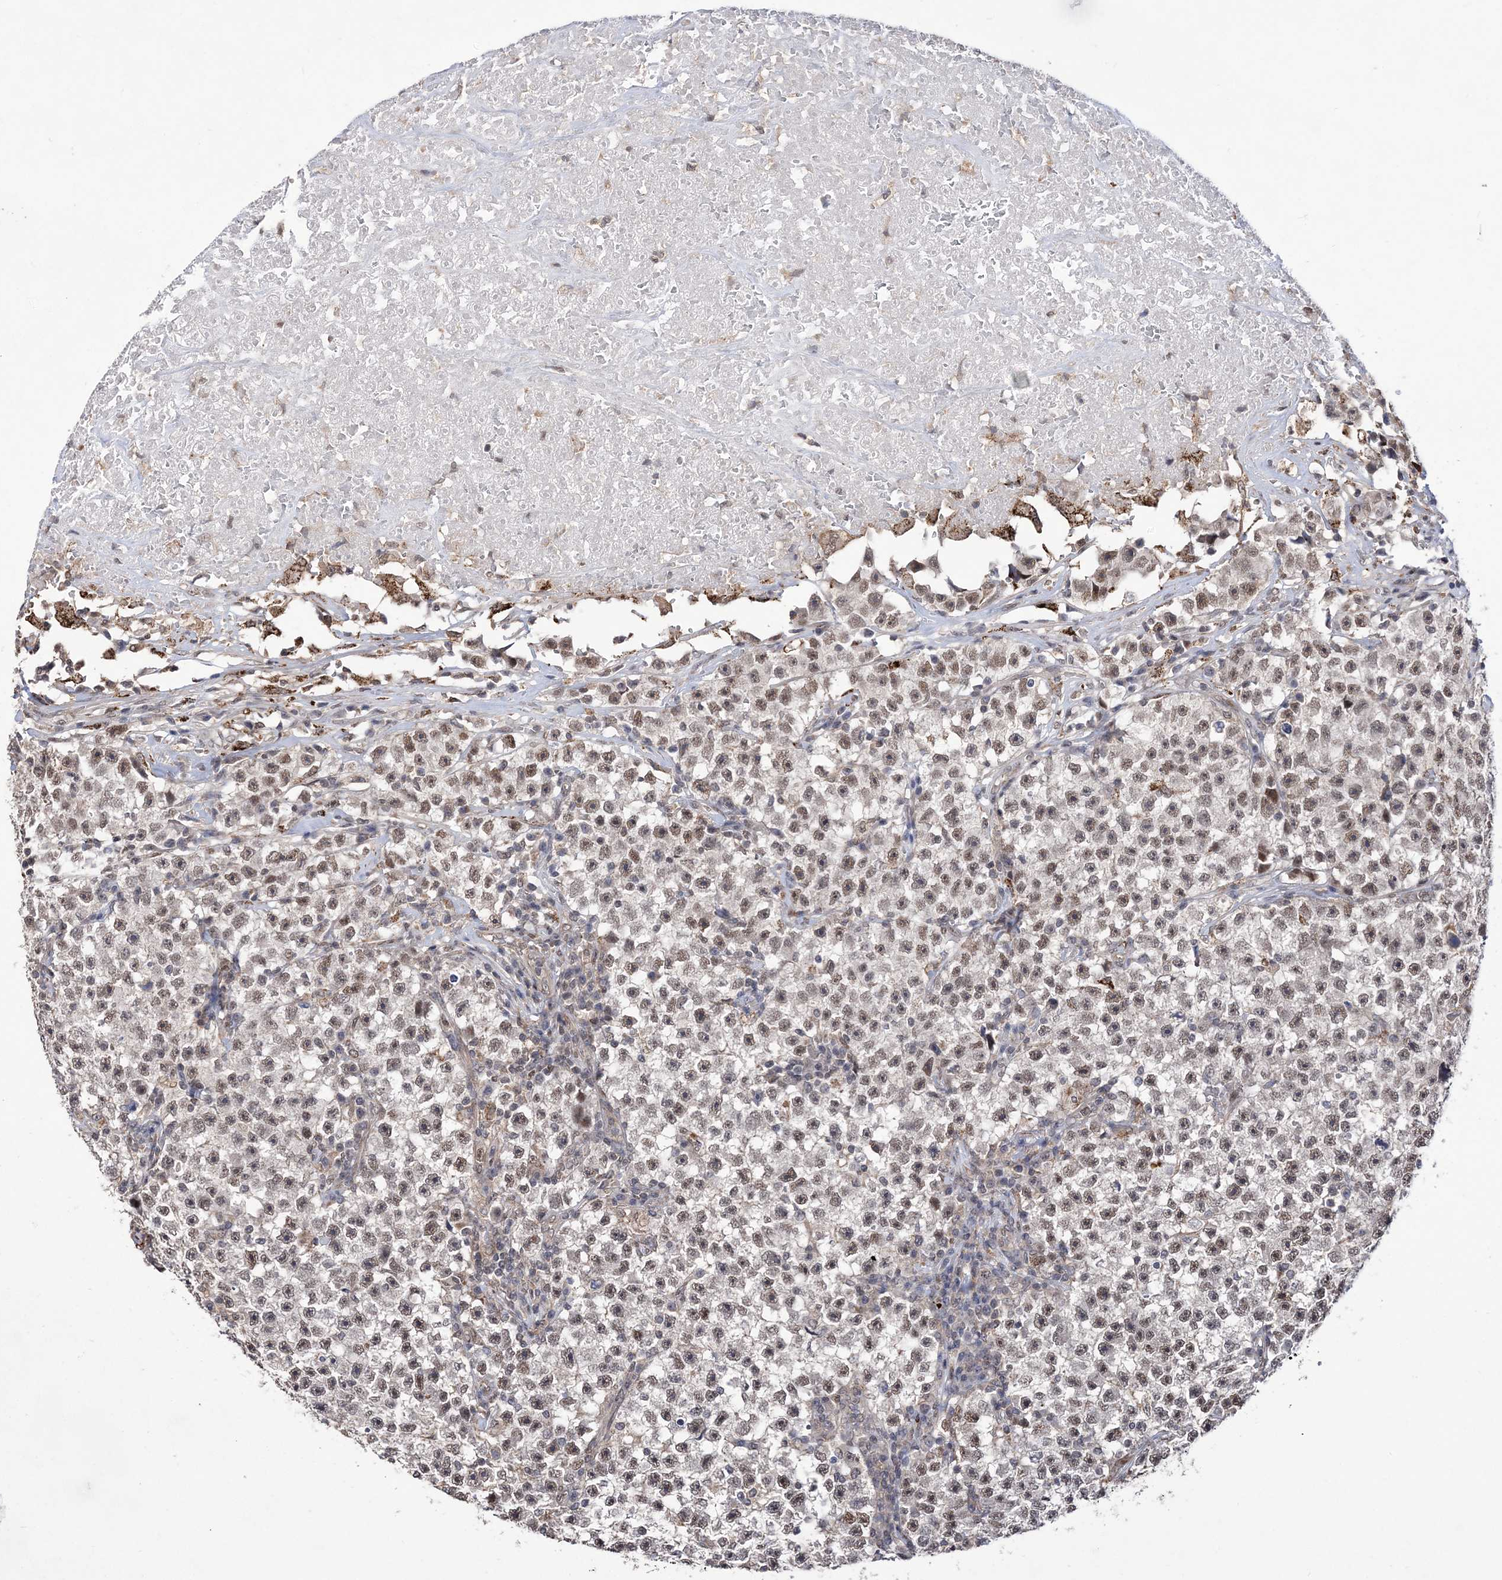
{"staining": {"intensity": "moderate", "quantity": ">75%", "location": "nuclear"}, "tissue": "testis cancer", "cell_type": "Tumor cells", "image_type": "cancer", "snomed": [{"axis": "morphology", "description": "Seminoma, NOS"}, {"axis": "topography", "description": "Testis"}], "caption": "Human testis seminoma stained with a protein marker demonstrates moderate staining in tumor cells.", "gene": "BOD1L1", "patient": {"sex": "male", "age": 22}}